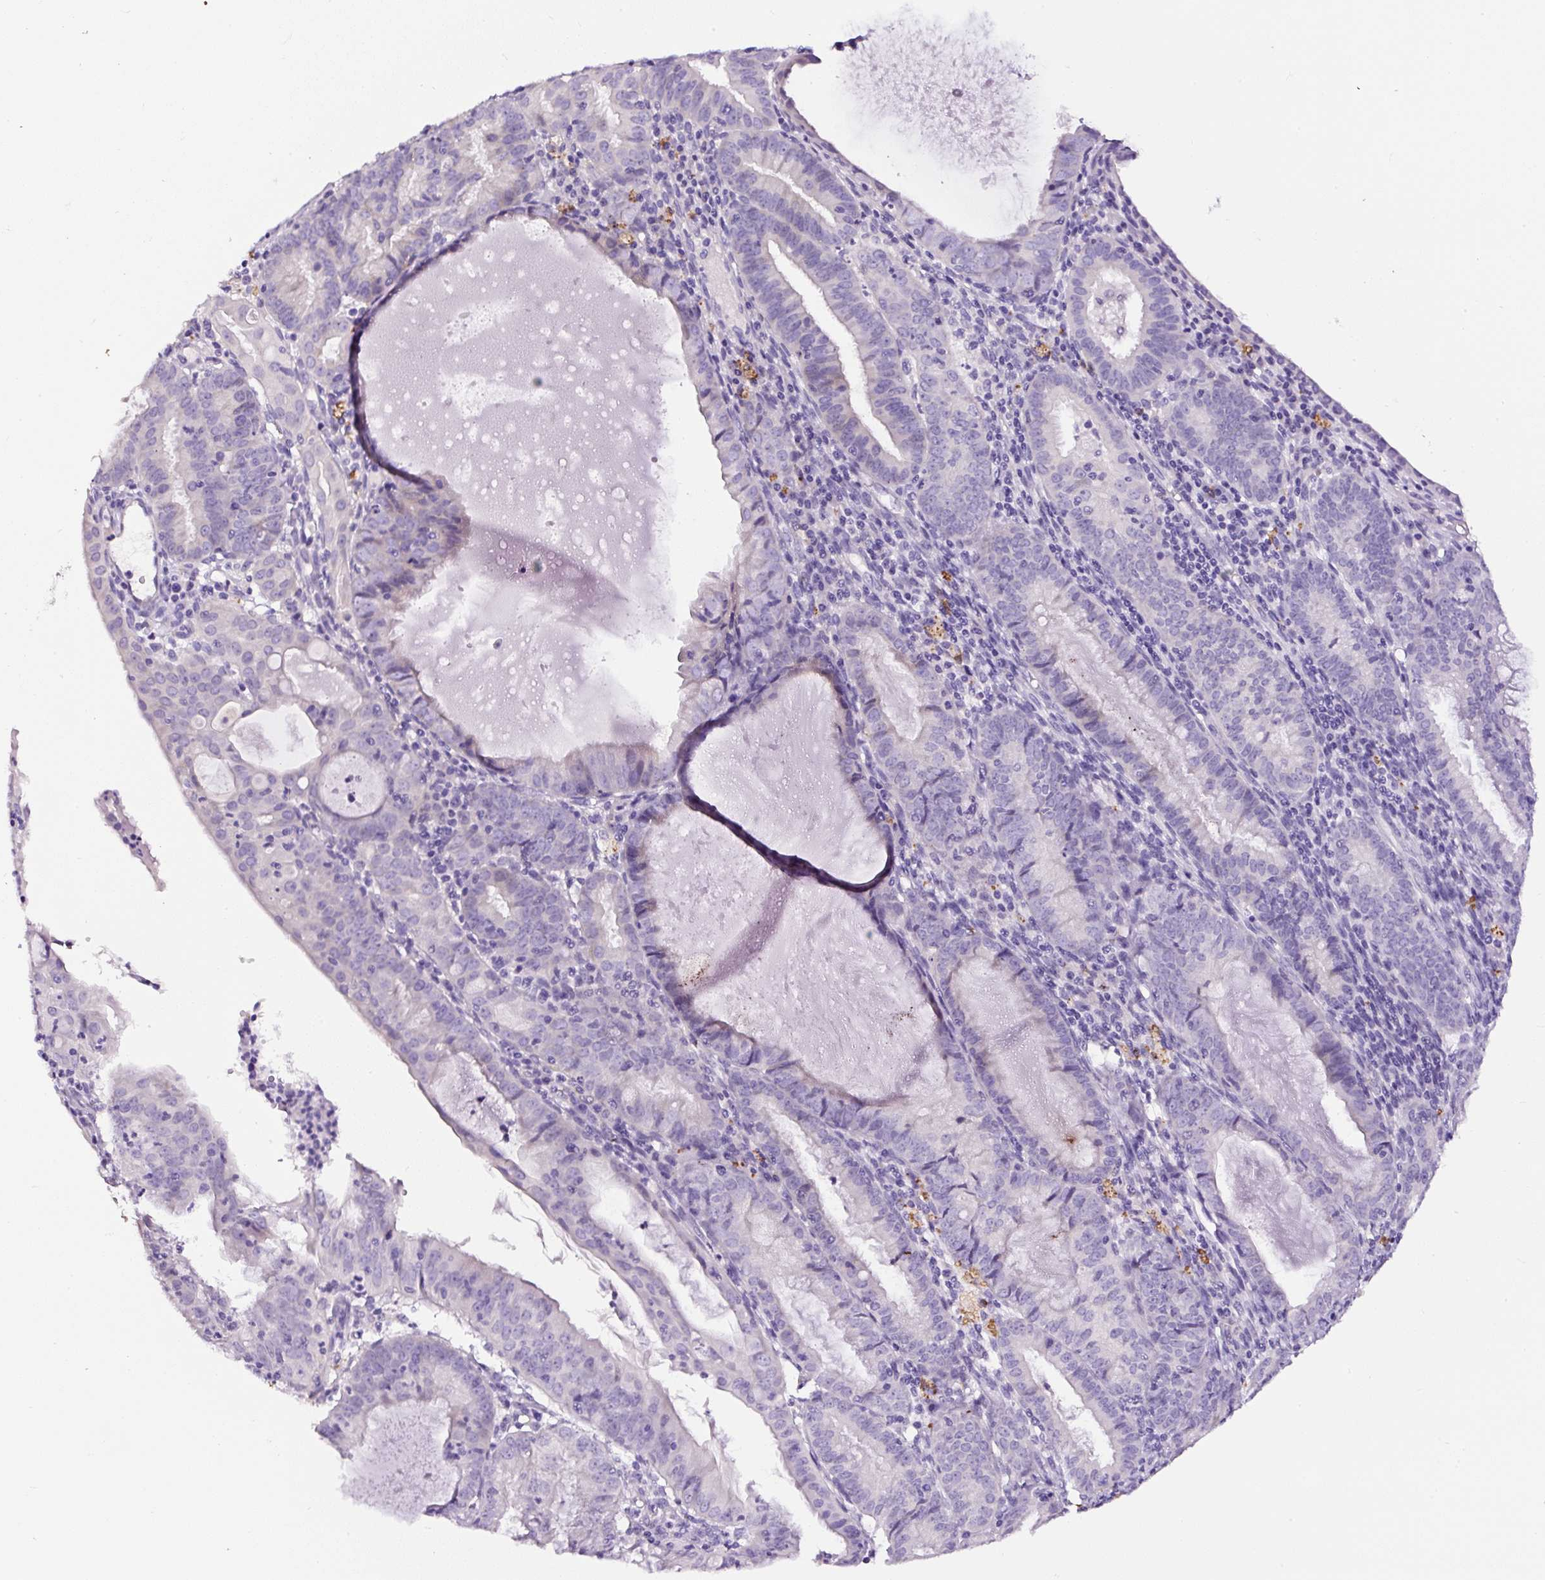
{"staining": {"intensity": "negative", "quantity": "none", "location": "none"}, "tissue": "endometrial cancer", "cell_type": "Tumor cells", "image_type": "cancer", "snomed": [{"axis": "morphology", "description": "Adenocarcinoma, NOS"}, {"axis": "topography", "description": "Endometrium"}], "caption": "Tumor cells are negative for brown protein staining in endometrial cancer.", "gene": "SP8", "patient": {"sex": "female", "age": 60}}